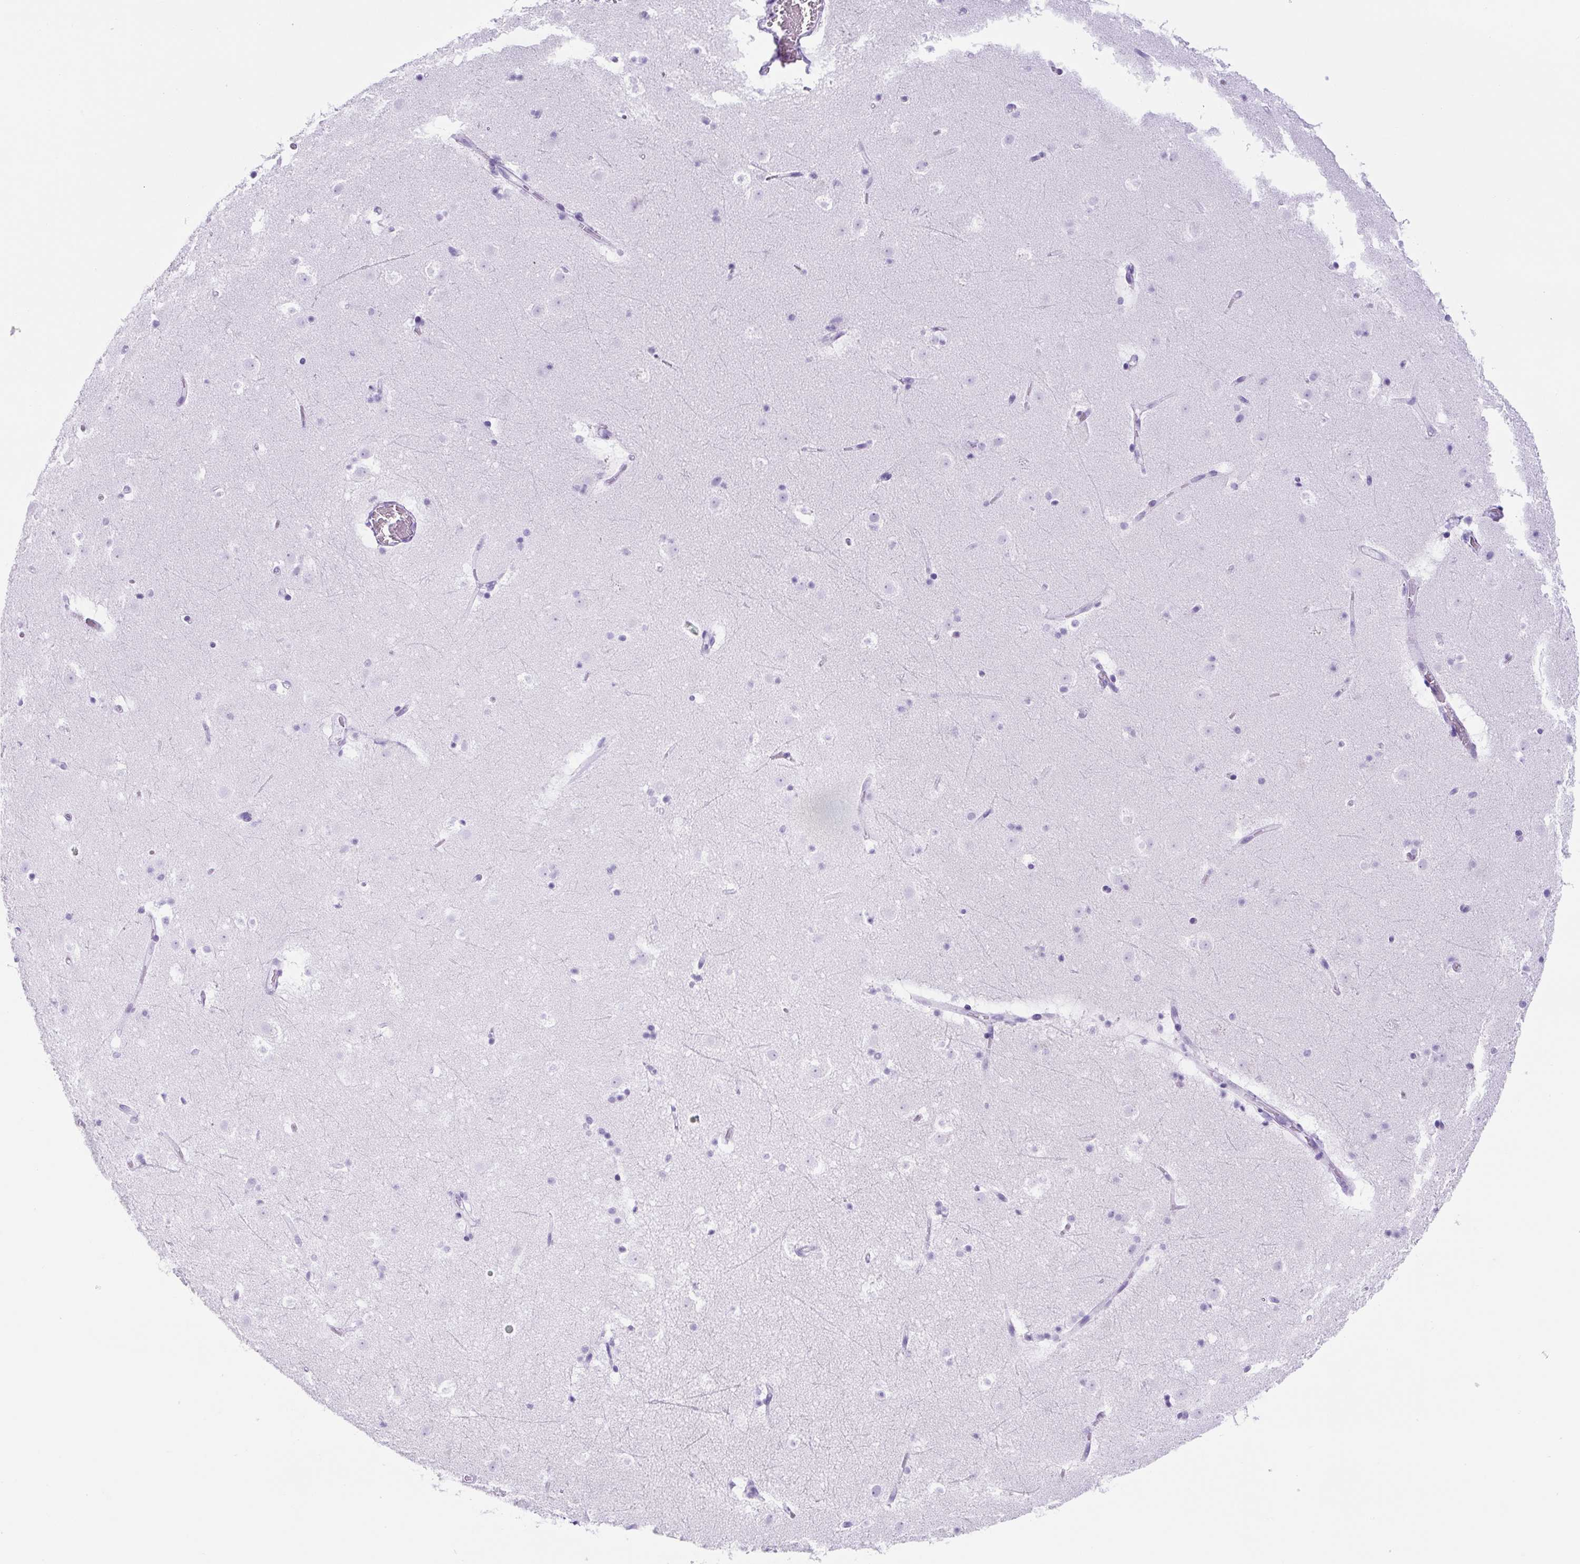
{"staining": {"intensity": "negative", "quantity": "none", "location": "none"}, "tissue": "caudate", "cell_type": "Glial cells", "image_type": "normal", "snomed": [{"axis": "morphology", "description": "Normal tissue, NOS"}, {"axis": "topography", "description": "Lateral ventricle wall"}], "caption": "There is no significant staining in glial cells of caudate. (Brightfield microscopy of DAB (3,3'-diaminobenzidine) immunohistochemistry (IHC) at high magnification).", "gene": "UBL3", "patient": {"sex": "male", "age": 37}}